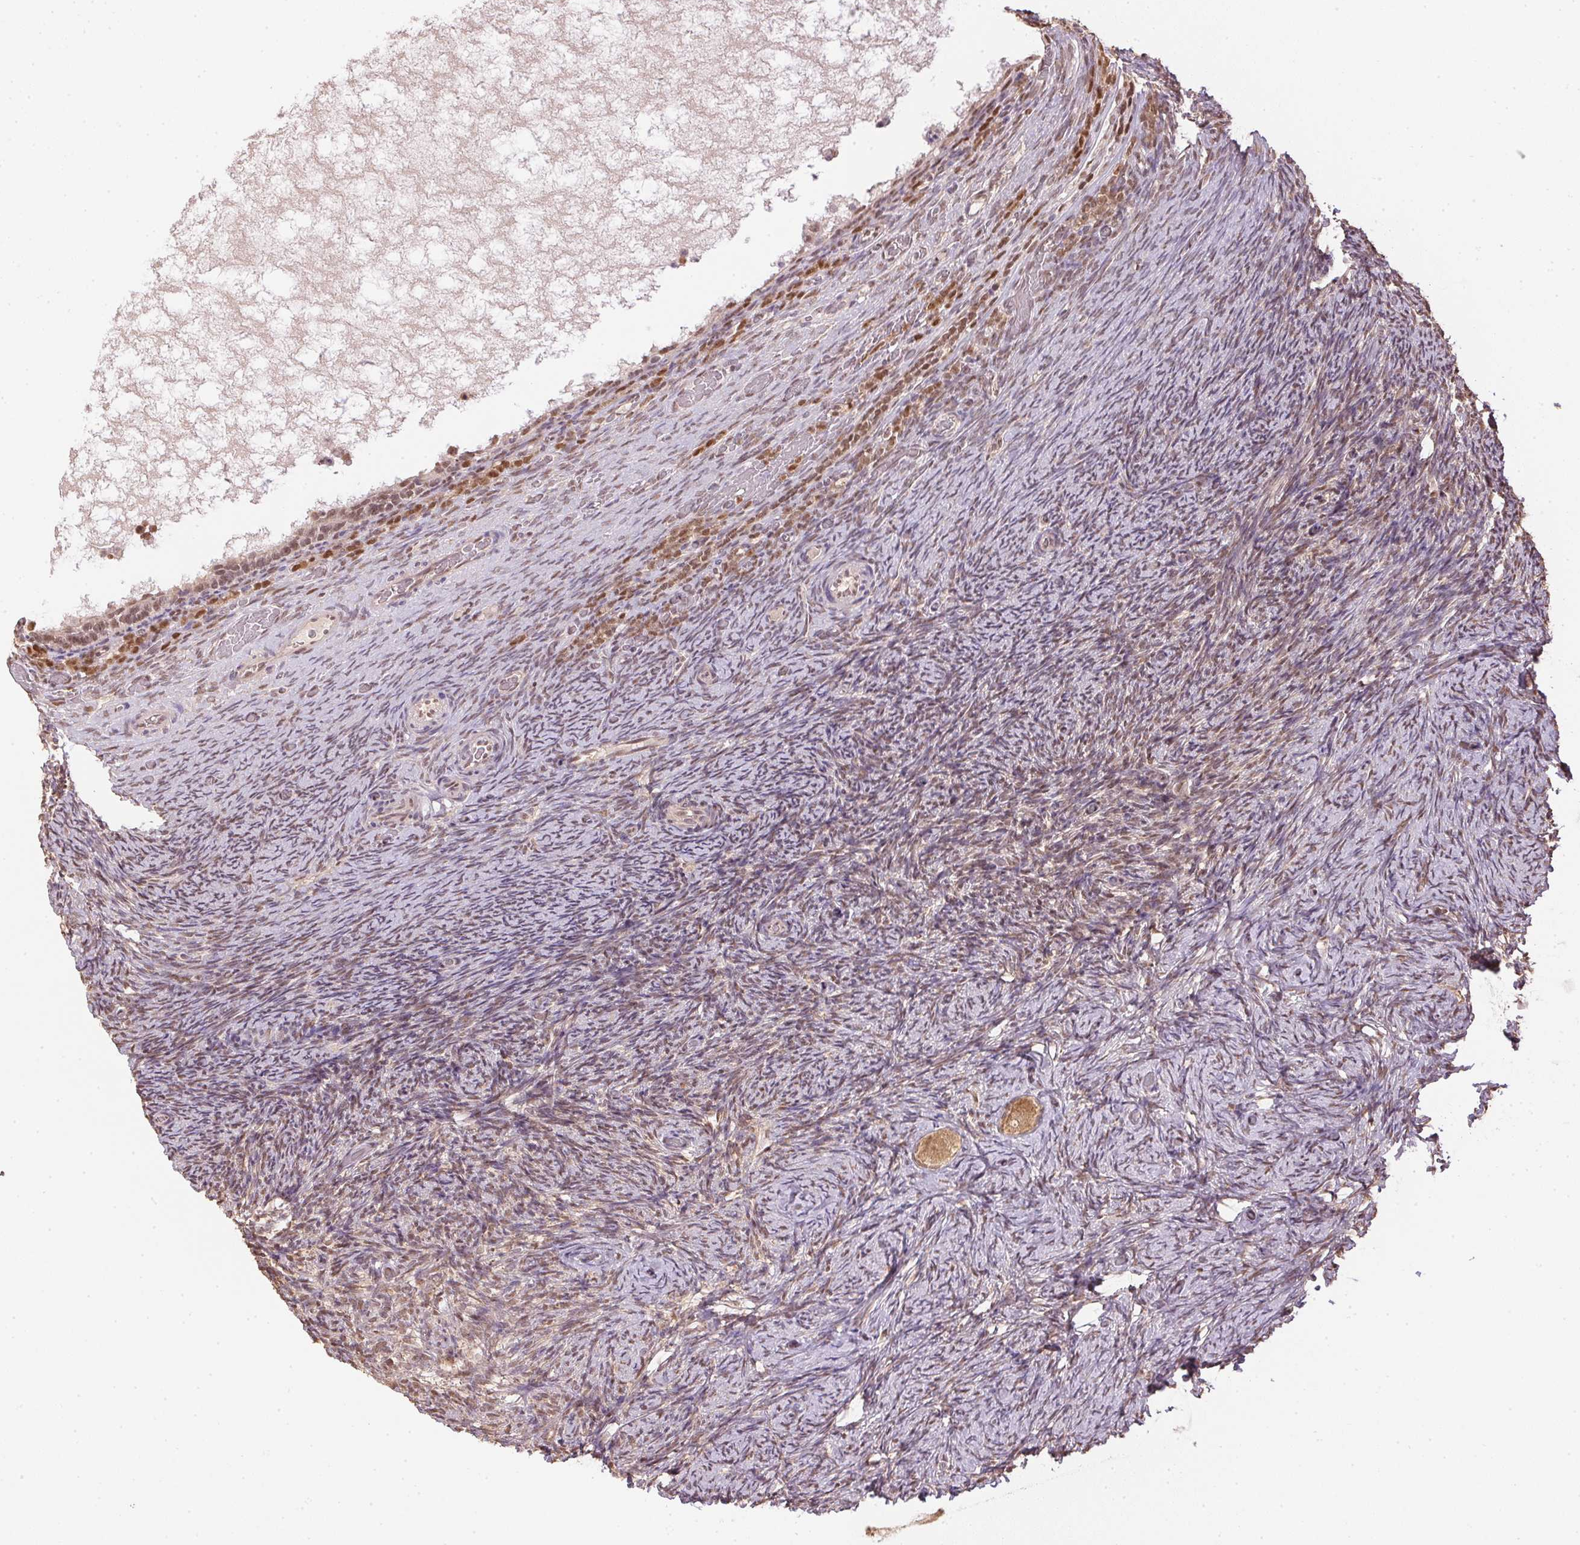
{"staining": {"intensity": "moderate", "quantity": ">75%", "location": "cytoplasmic/membranous"}, "tissue": "ovary", "cell_type": "Follicle cells", "image_type": "normal", "snomed": [{"axis": "morphology", "description": "Normal tissue, NOS"}, {"axis": "topography", "description": "Ovary"}], "caption": "Moderate cytoplasmic/membranous staining for a protein is seen in approximately >75% of follicle cells of normal ovary using immunohistochemistry (IHC).", "gene": "TPI1", "patient": {"sex": "female", "age": 34}}